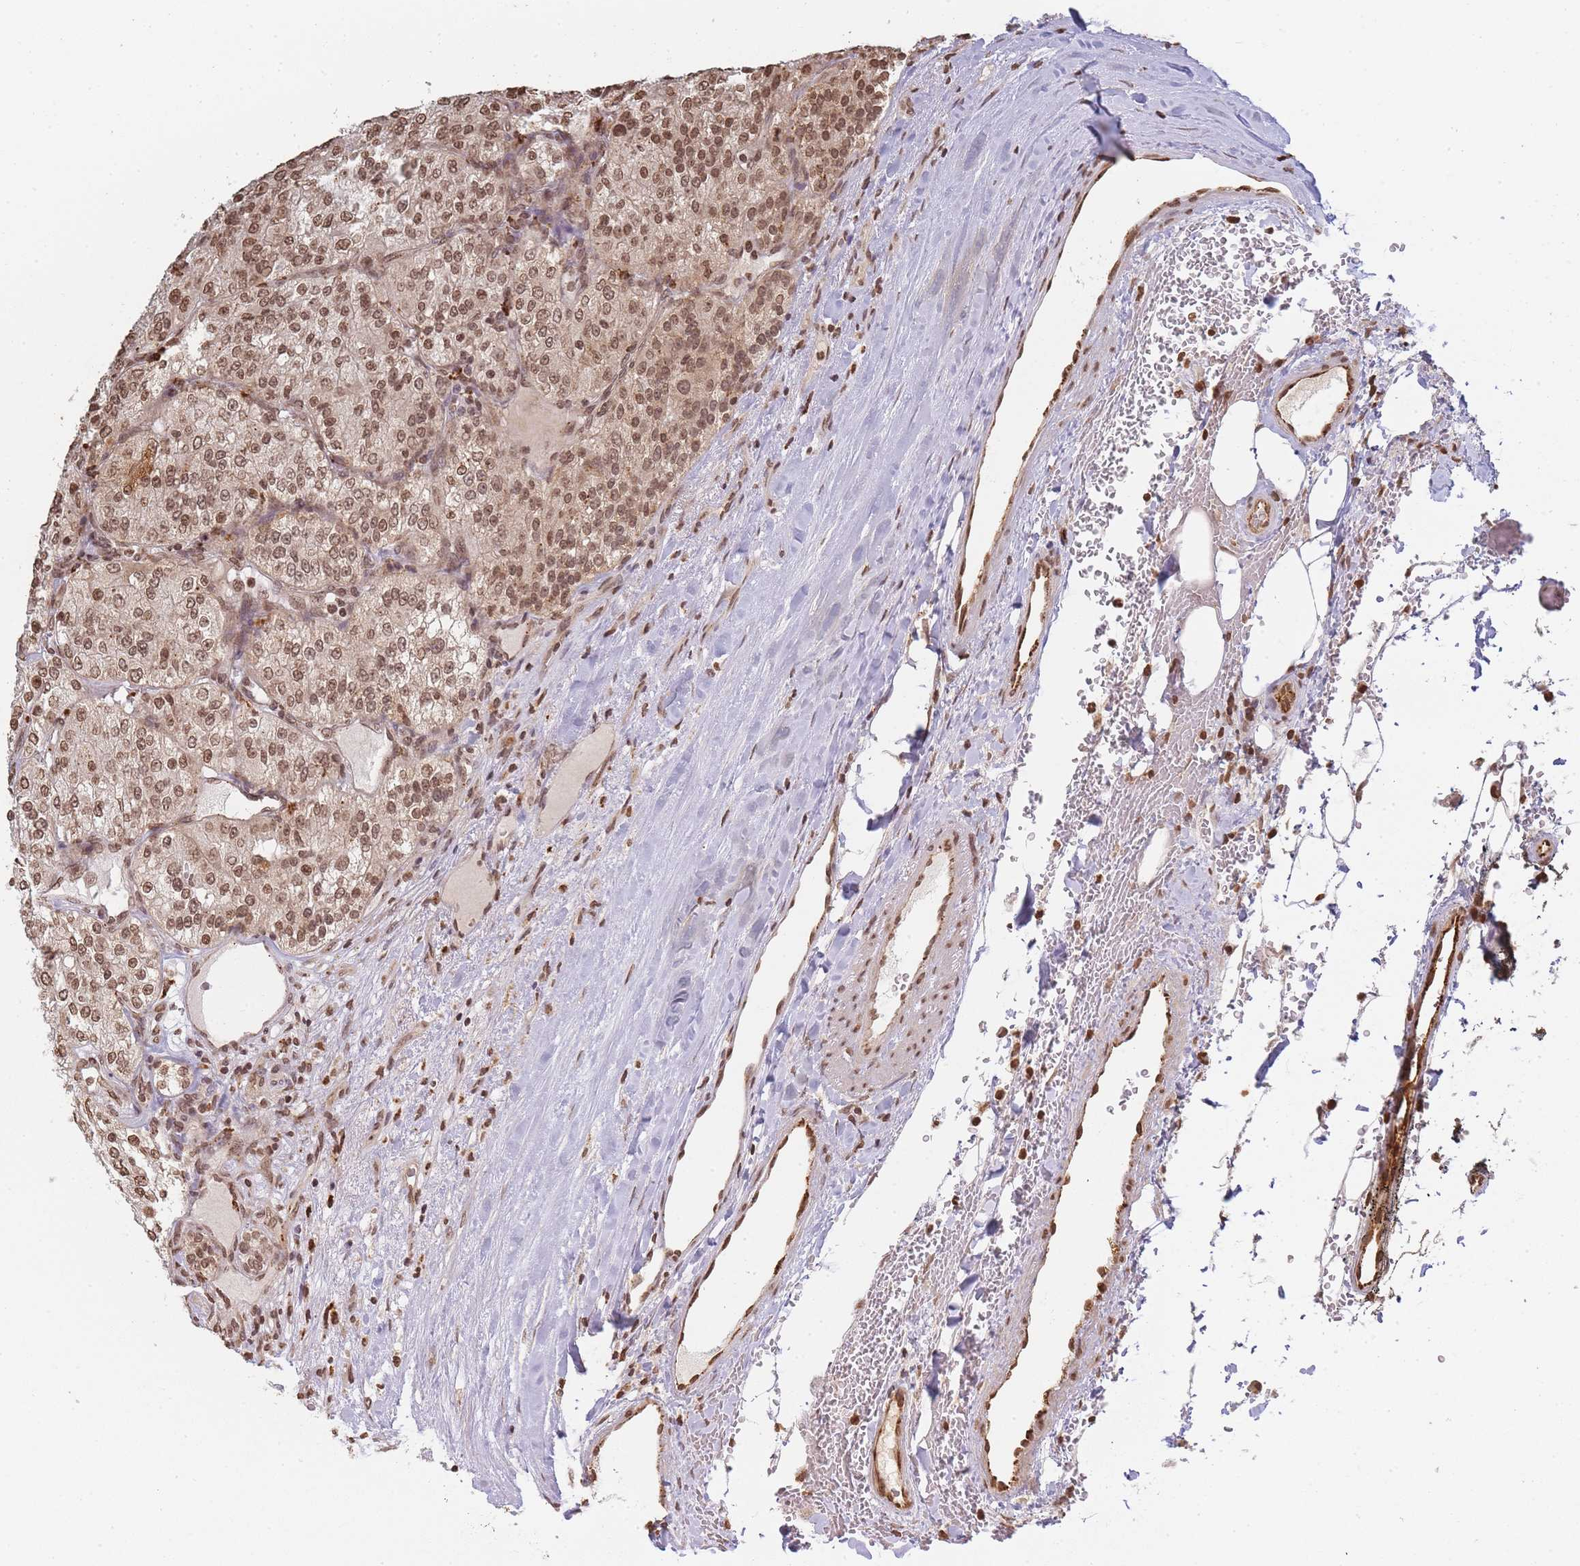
{"staining": {"intensity": "moderate", "quantity": ">75%", "location": "nuclear"}, "tissue": "renal cancer", "cell_type": "Tumor cells", "image_type": "cancer", "snomed": [{"axis": "morphology", "description": "Adenocarcinoma, NOS"}, {"axis": "topography", "description": "Kidney"}], "caption": "IHC (DAB) staining of human renal cancer (adenocarcinoma) displays moderate nuclear protein expression in approximately >75% of tumor cells. (DAB = brown stain, brightfield microscopy at high magnification).", "gene": "WWTR1", "patient": {"sex": "female", "age": 63}}